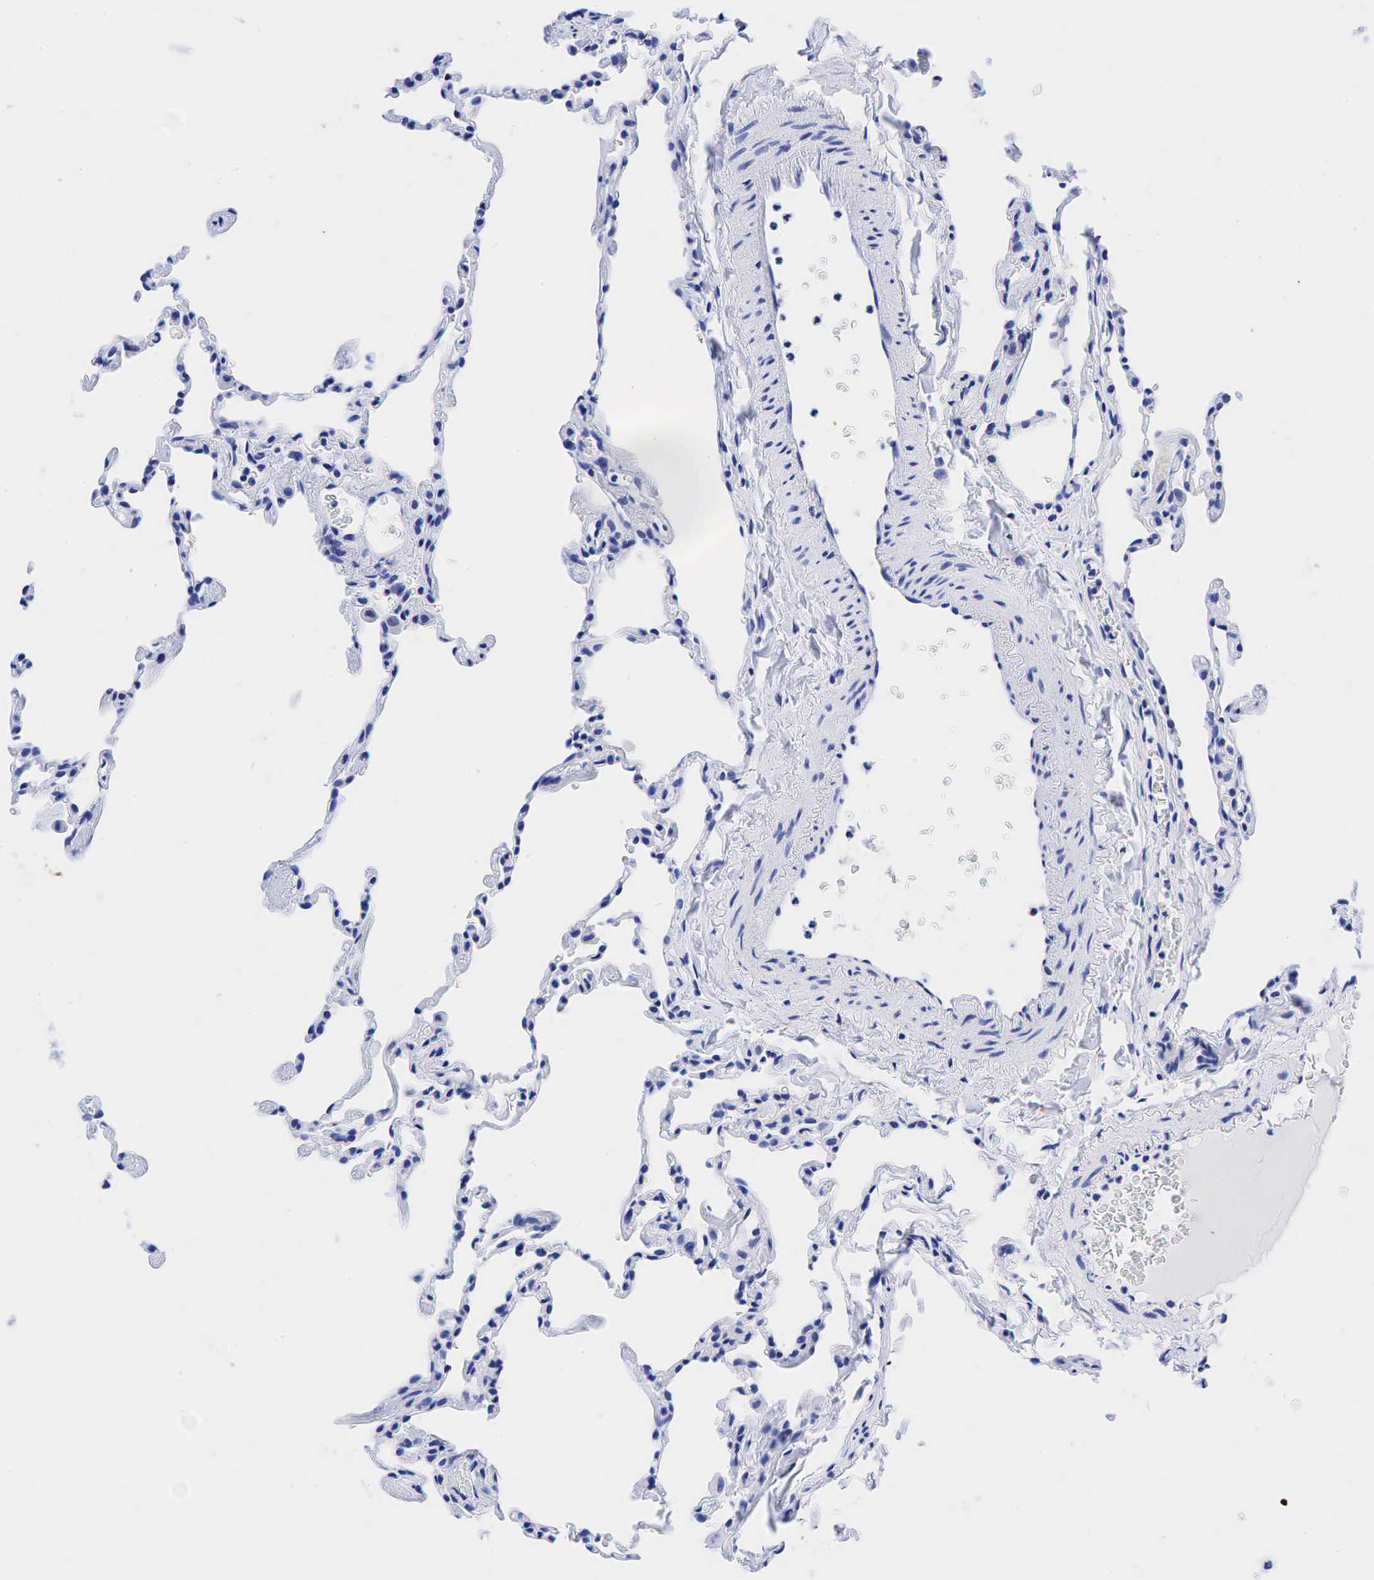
{"staining": {"intensity": "negative", "quantity": "none", "location": "none"}, "tissue": "lung", "cell_type": "Alveolar cells", "image_type": "normal", "snomed": [{"axis": "morphology", "description": "Normal tissue, NOS"}, {"axis": "topography", "description": "Lung"}], "caption": "This micrograph is of benign lung stained with immunohistochemistry (IHC) to label a protein in brown with the nuclei are counter-stained blue. There is no staining in alveolar cells.", "gene": "CHGA", "patient": {"sex": "female", "age": 61}}